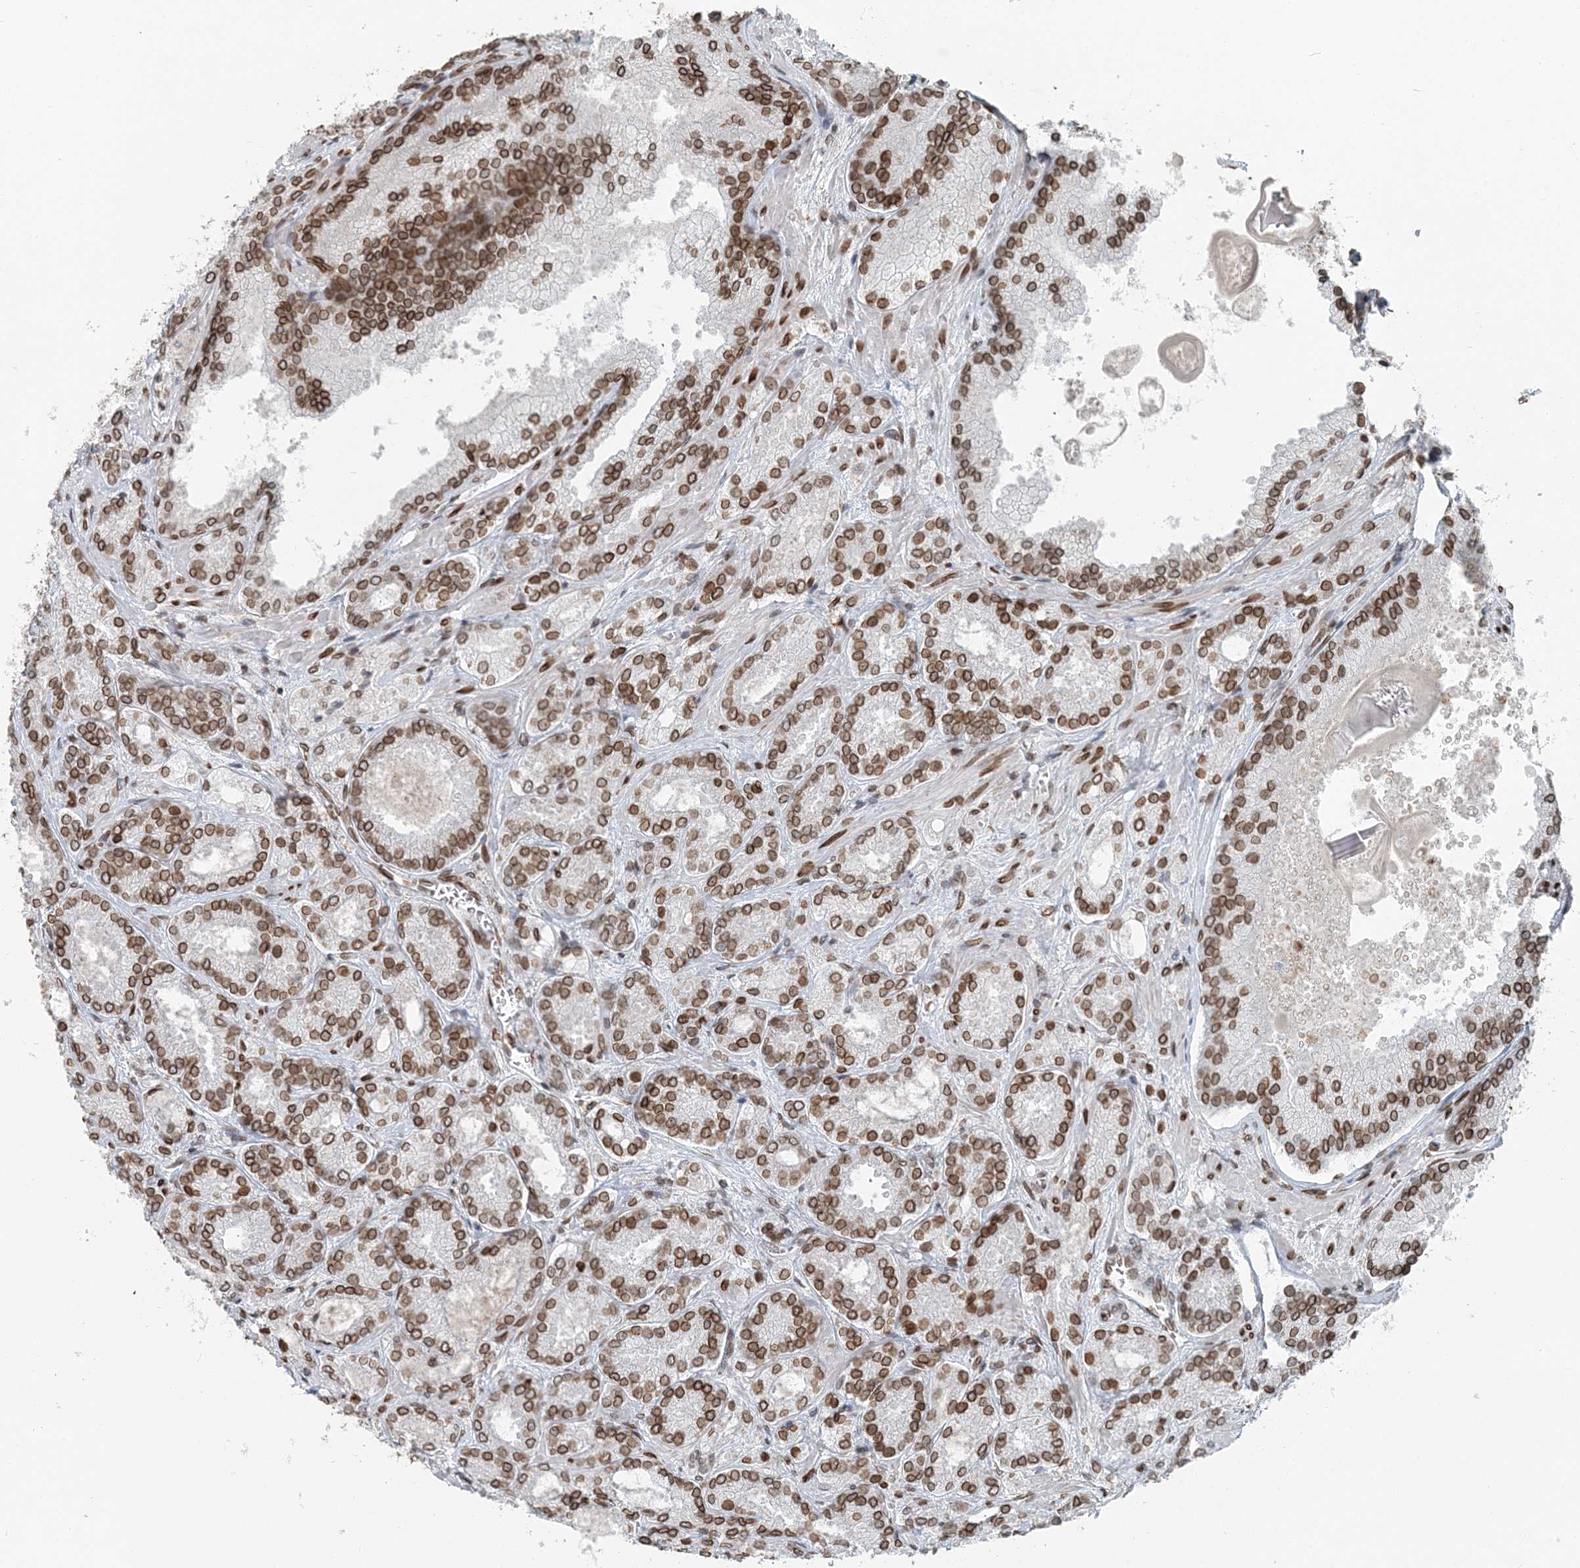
{"staining": {"intensity": "moderate", "quantity": ">75%", "location": "cytoplasmic/membranous,nuclear"}, "tissue": "prostate cancer", "cell_type": "Tumor cells", "image_type": "cancer", "snomed": [{"axis": "morphology", "description": "Adenocarcinoma, Low grade"}, {"axis": "topography", "description": "Prostate"}], "caption": "High-magnification brightfield microscopy of adenocarcinoma (low-grade) (prostate) stained with DAB (3,3'-diaminobenzidine) (brown) and counterstained with hematoxylin (blue). tumor cells exhibit moderate cytoplasmic/membranous and nuclear expression is appreciated in about>75% of cells.", "gene": "GJD4", "patient": {"sex": "male", "age": 74}}